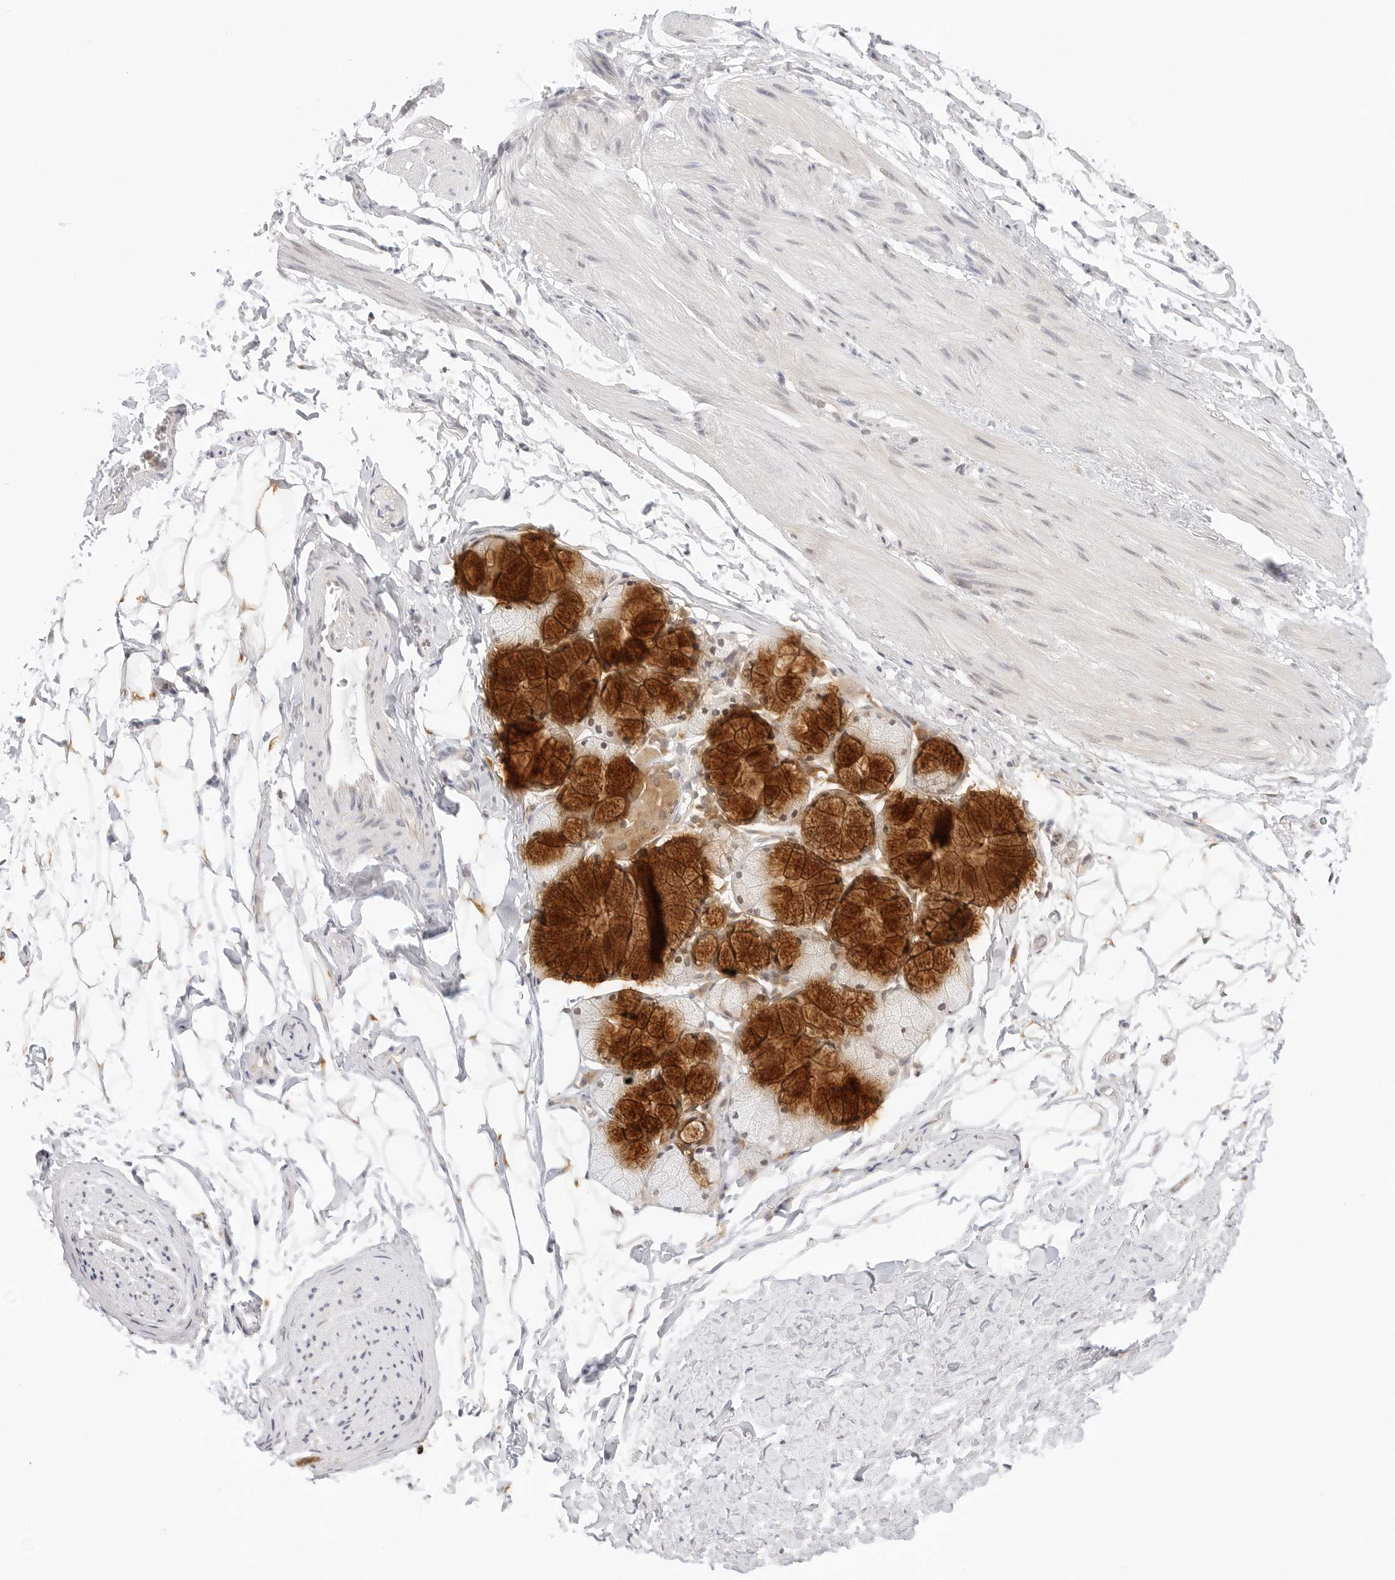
{"staining": {"intensity": "weak", "quantity": "25%-75%", "location": "cytoplasmic/membranous"}, "tissue": "adipose tissue", "cell_type": "Adipocytes", "image_type": "normal", "snomed": [{"axis": "morphology", "description": "Normal tissue, NOS"}, {"axis": "topography", "description": "Cartilage tissue"}, {"axis": "topography", "description": "Bronchus"}], "caption": "Protein expression analysis of unremarkable human adipose tissue reveals weak cytoplasmic/membranous expression in approximately 25%-75% of adipocytes.", "gene": "TCP1", "patient": {"sex": "female", "age": 73}}